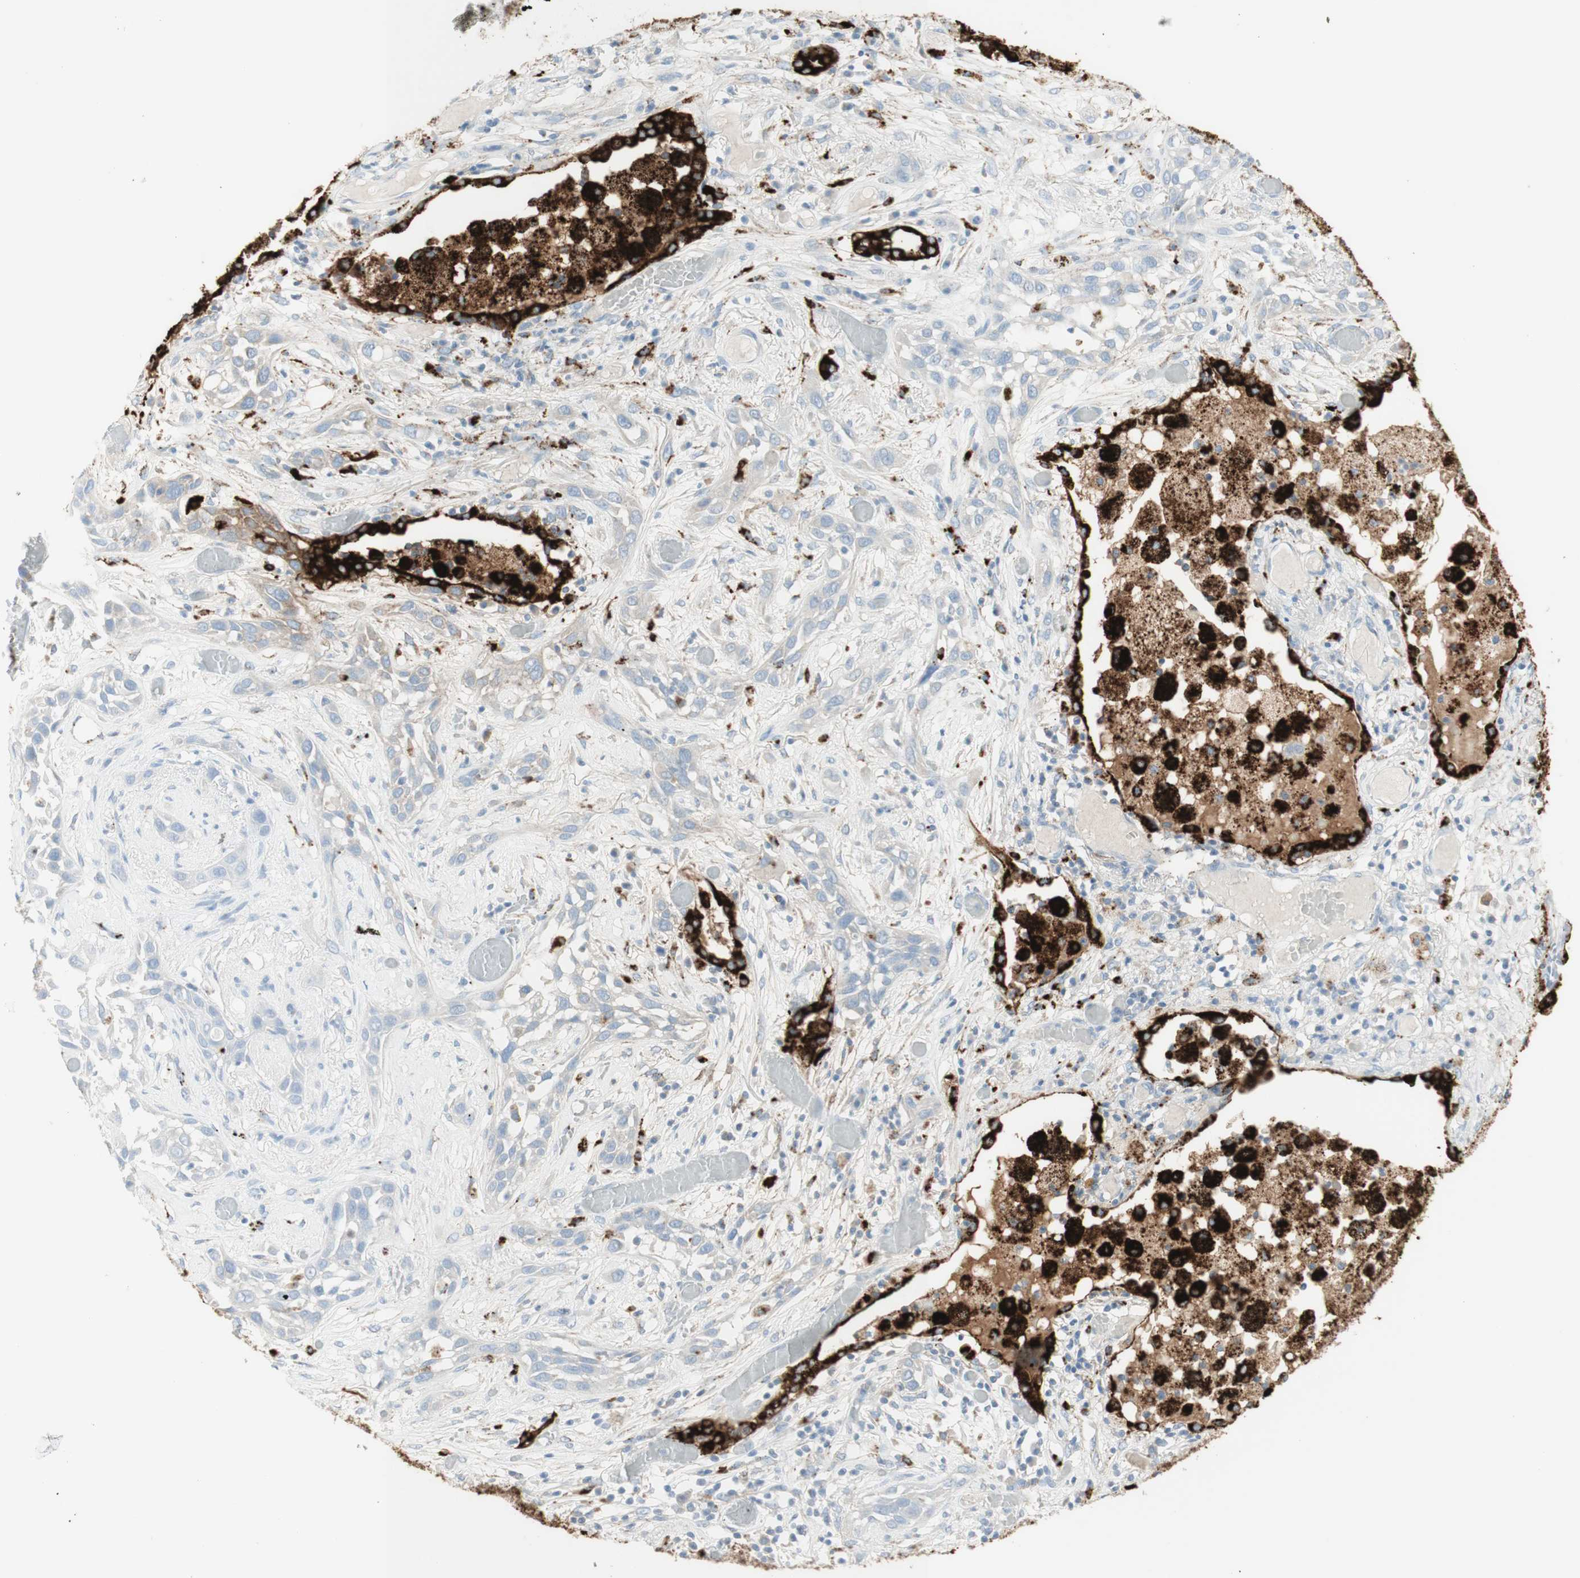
{"staining": {"intensity": "negative", "quantity": "none", "location": "none"}, "tissue": "lung cancer", "cell_type": "Tumor cells", "image_type": "cancer", "snomed": [{"axis": "morphology", "description": "Squamous cell carcinoma, NOS"}, {"axis": "topography", "description": "Lung"}], "caption": "Immunohistochemistry image of human lung cancer stained for a protein (brown), which displays no expression in tumor cells.", "gene": "NAPSA", "patient": {"sex": "male", "age": 71}}